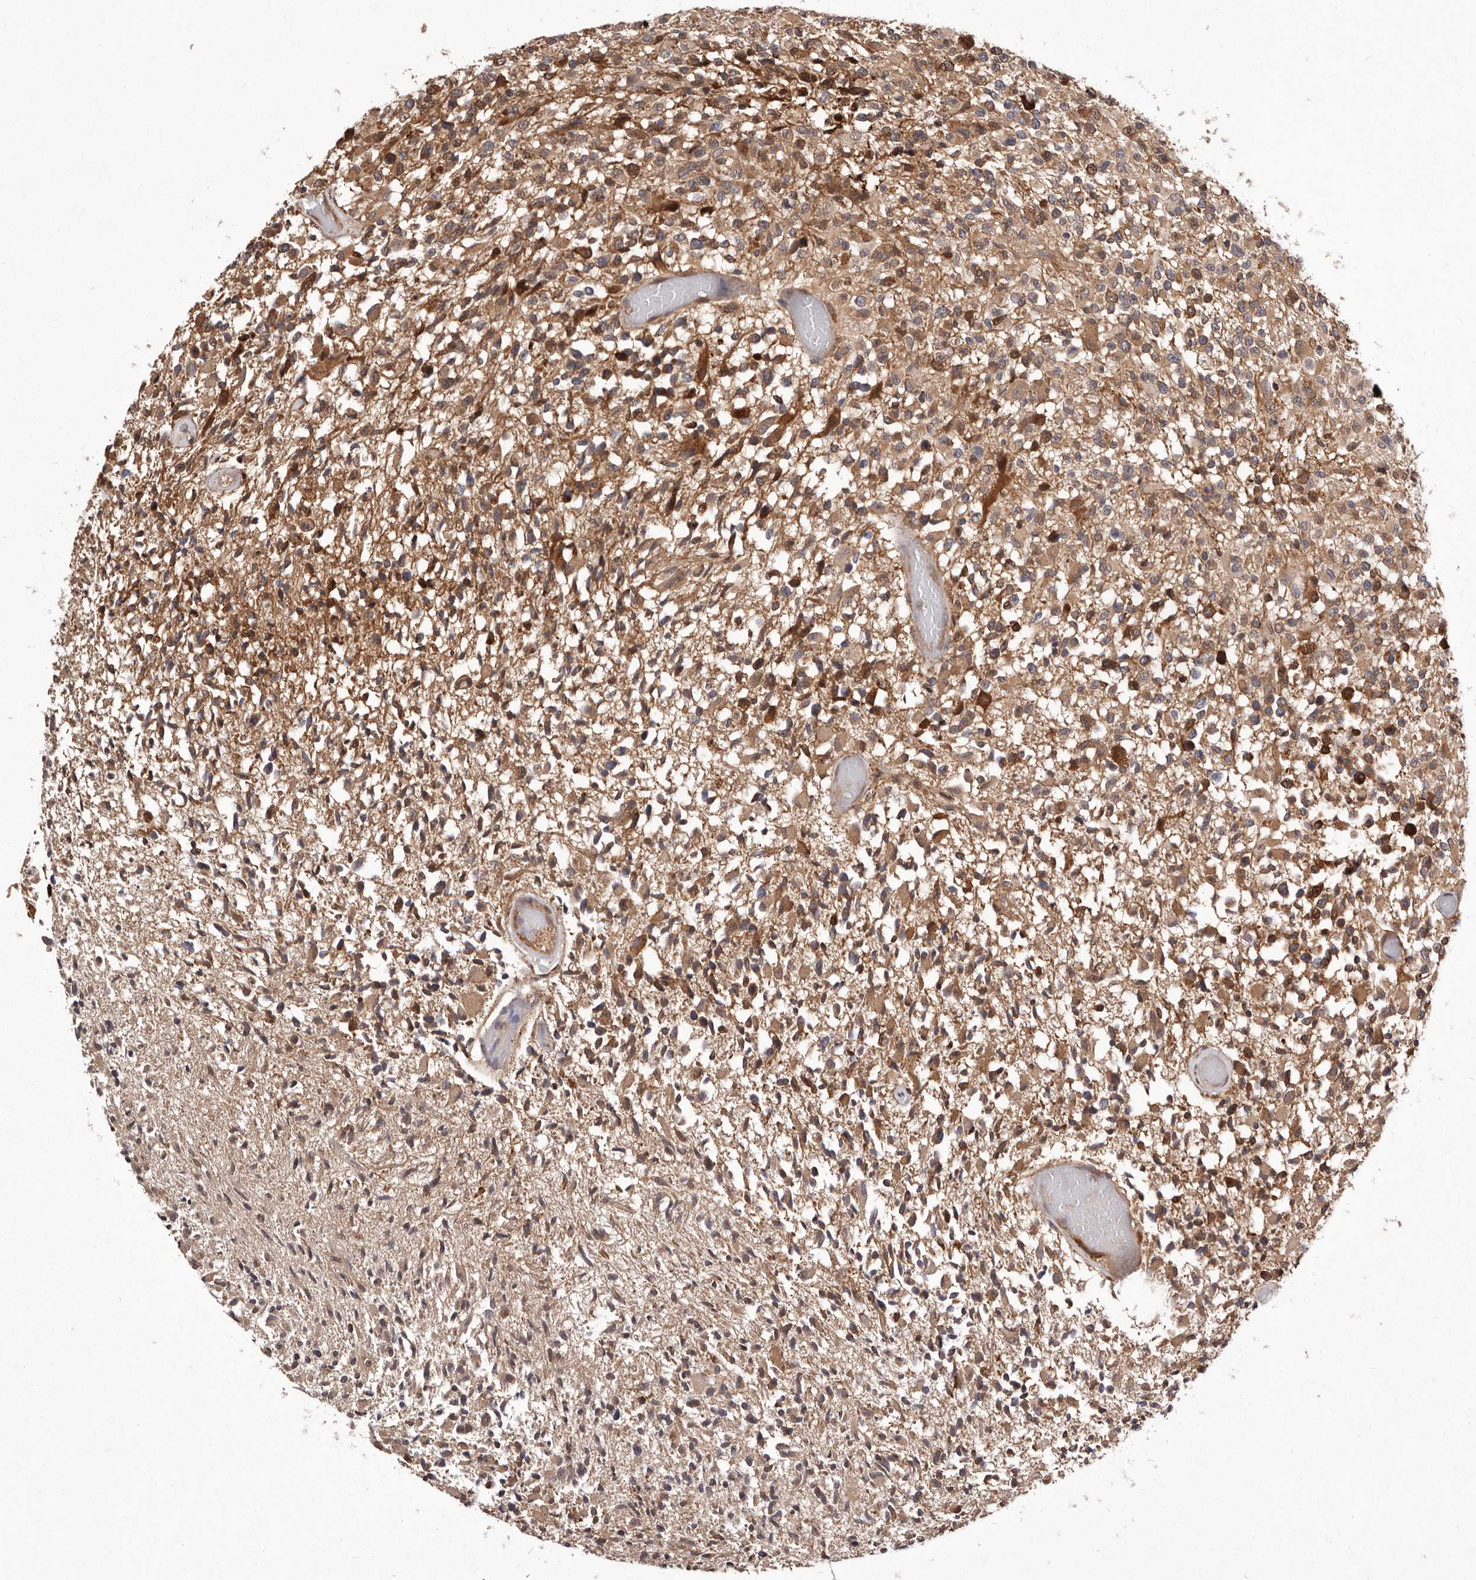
{"staining": {"intensity": "moderate", "quantity": "25%-75%", "location": "cytoplasmic/membranous"}, "tissue": "glioma", "cell_type": "Tumor cells", "image_type": "cancer", "snomed": [{"axis": "morphology", "description": "Glioma, malignant, High grade"}, {"axis": "morphology", "description": "Glioblastoma, NOS"}, {"axis": "topography", "description": "Brain"}], "caption": "This histopathology image exhibits malignant high-grade glioma stained with immunohistochemistry (IHC) to label a protein in brown. The cytoplasmic/membranous of tumor cells show moderate positivity for the protein. Nuclei are counter-stained blue.", "gene": "RRM2B", "patient": {"sex": "male", "age": 60}}